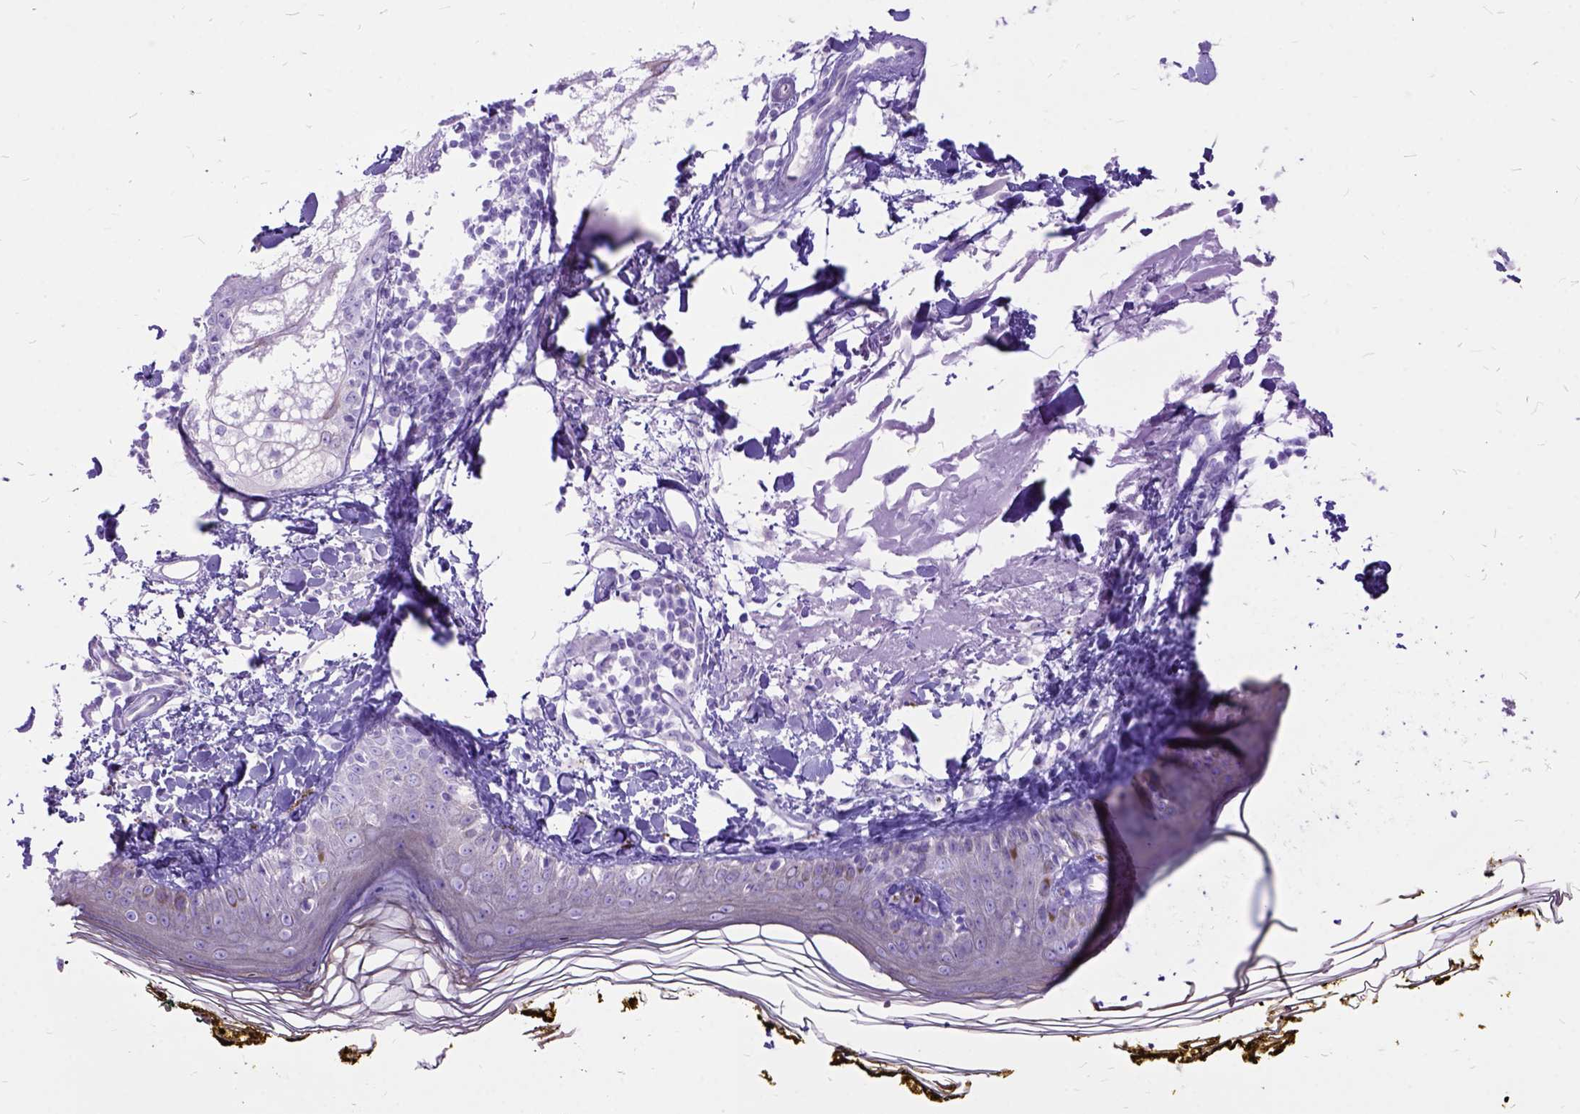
{"staining": {"intensity": "negative", "quantity": "none", "location": "none"}, "tissue": "skin", "cell_type": "Fibroblasts", "image_type": "normal", "snomed": [{"axis": "morphology", "description": "Normal tissue, NOS"}, {"axis": "topography", "description": "Skin"}], "caption": "An image of human skin is negative for staining in fibroblasts. (DAB IHC with hematoxylin counter stain).", "gene": "DNAH2", "patient": {"sex": "male", "age": 76}}